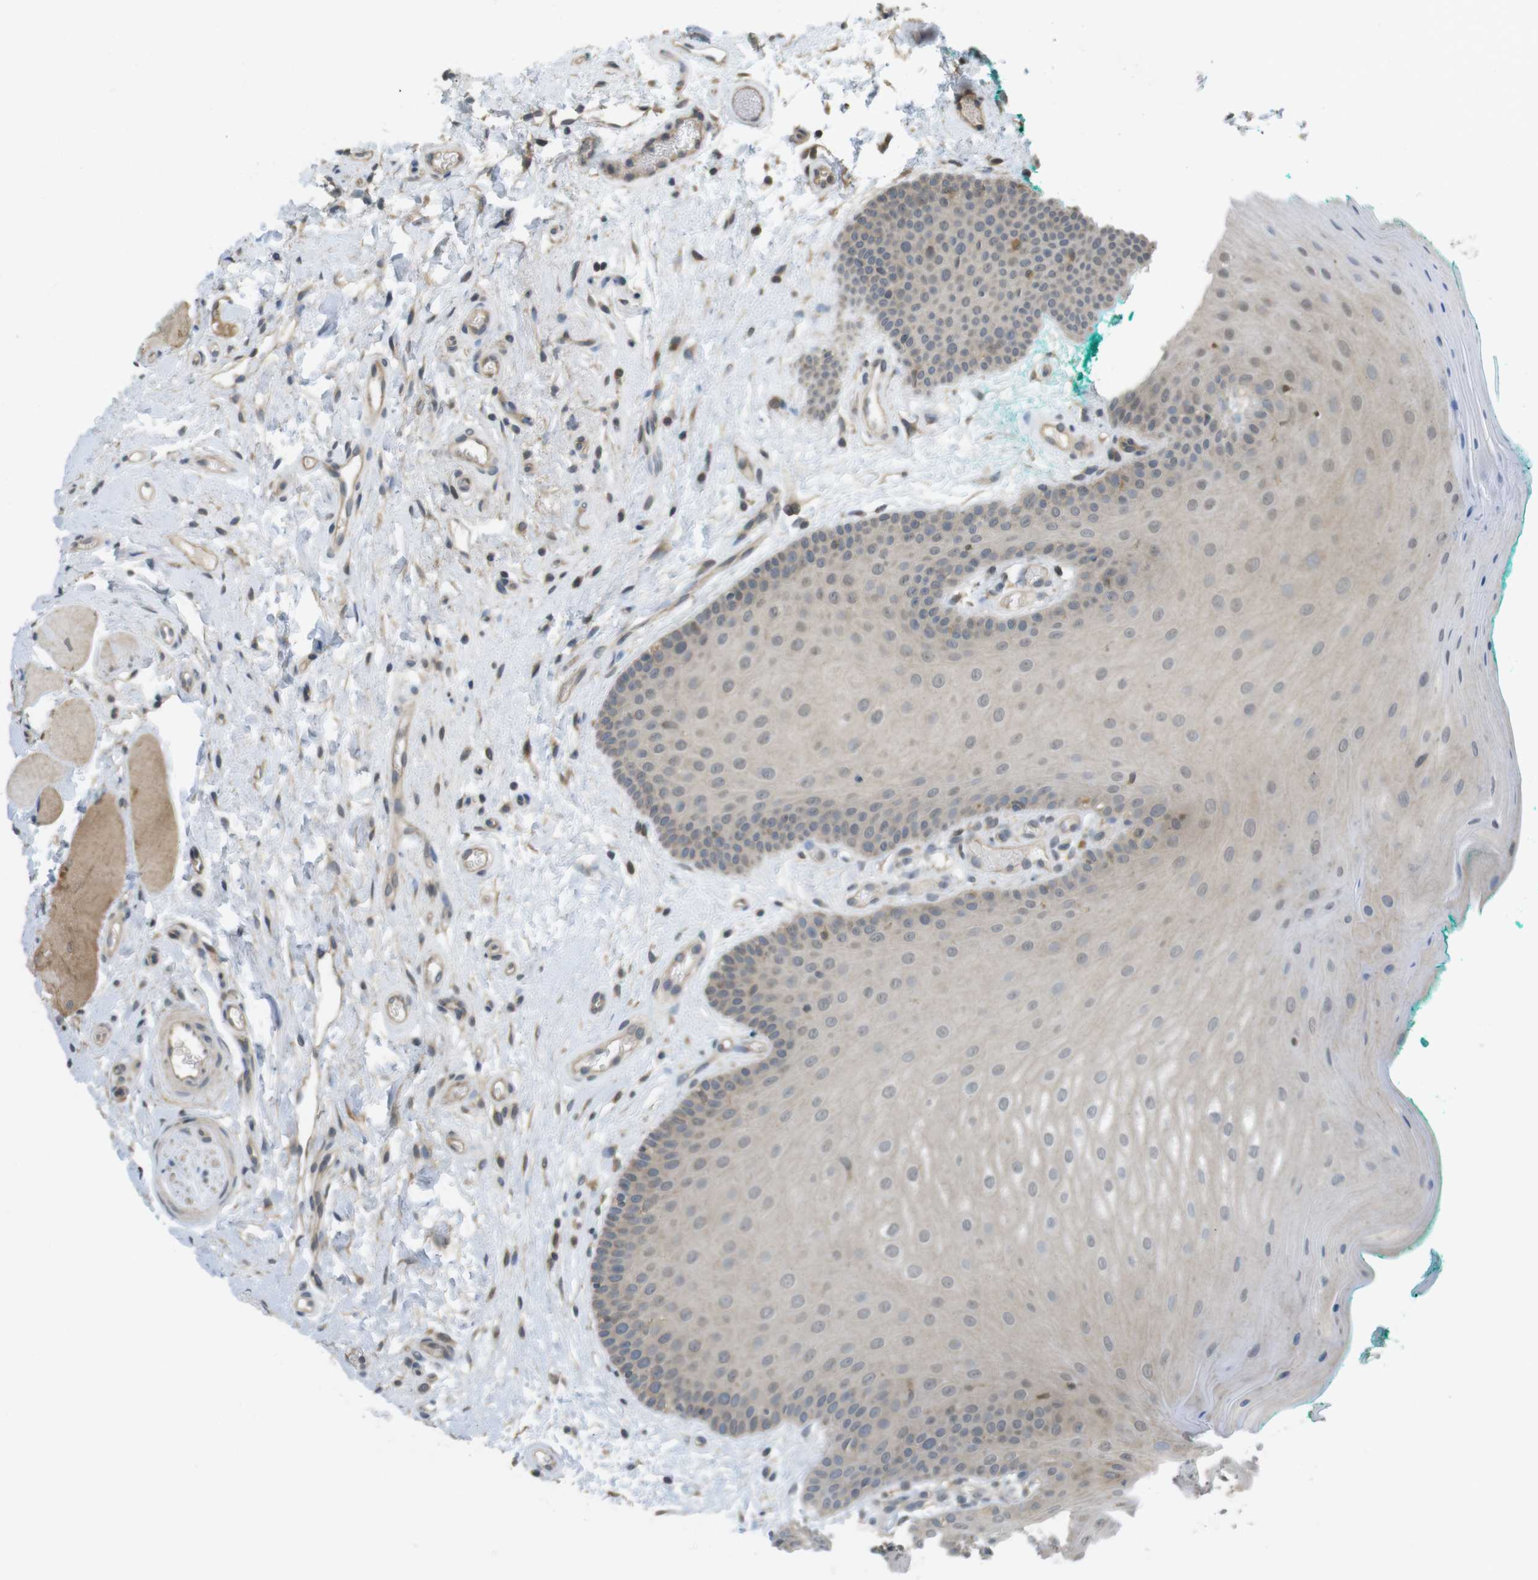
{"staining": {"intensity": "weak", "quantity": ">75%", "location": "cytoplasmic/membranous"}, "tissue": "oral mucosa", "cell_type": "Squamous epithelial cells", "image_type": "normal", "snomed": [{"axis": "morphology", "description": "Normal tissue, NOS"}, {"axis": "topography", "description": "Skeletal muscle"}, {"axis": "topography", "description": "Oral tissue"}], "caption": "Squamous epithelial cells show weak cytoplasmic/membranous positivity in approximately >75% of cells in benign oral mucosa.", "gene": "RNF130", "patient": {"sex": "male", "age": 58}}